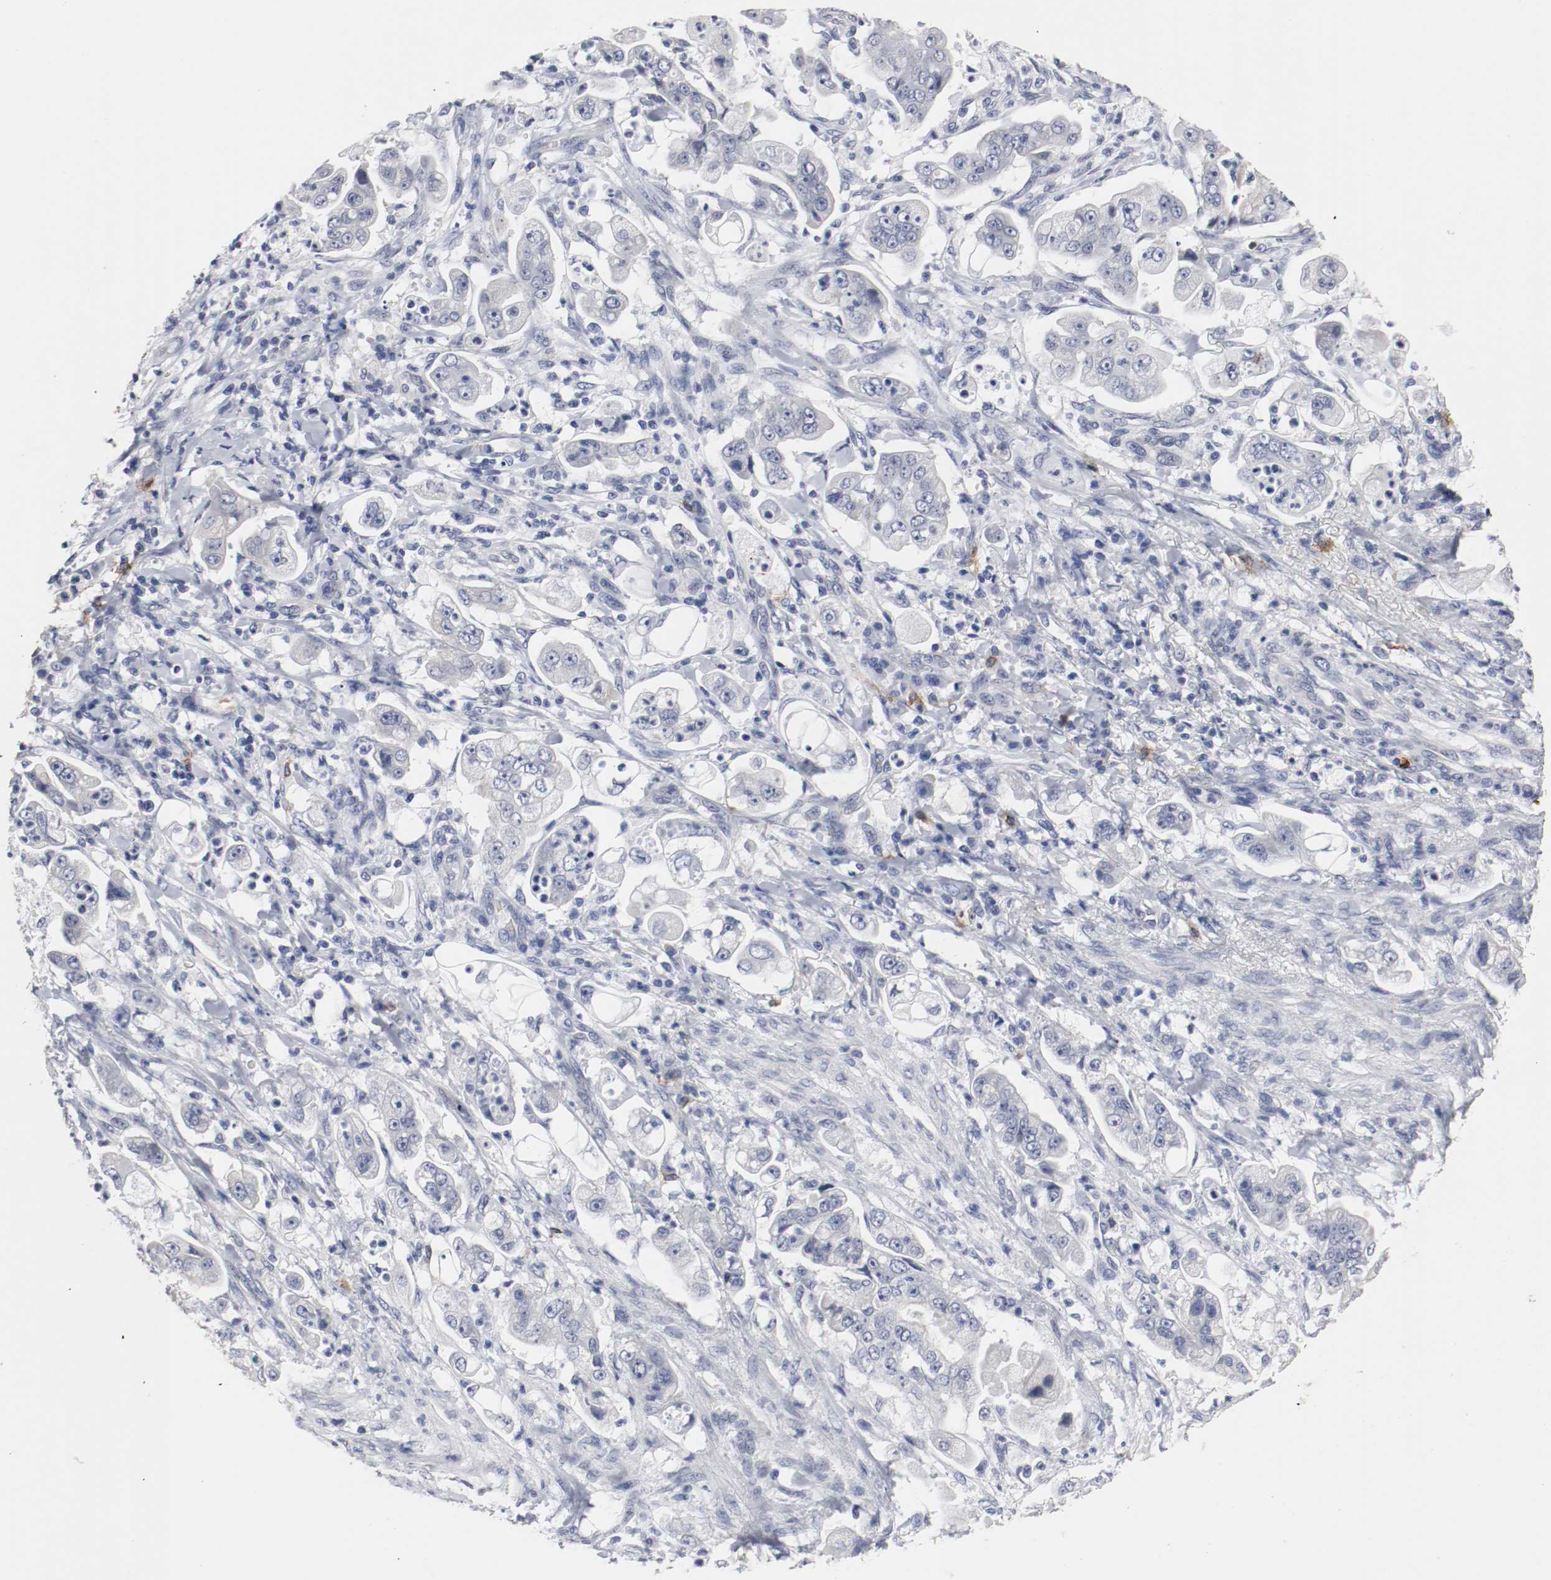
{"staining": {"intensity": "negative", "quantity": "none", "location": "none"}, "tissue": "stomach cancer", "cell_type": "Tumor cells", "image_type": "cancer", "snomed": [{"axis": "morphology", "description": "Adenocarcinoma, NOS"}, {"axis": "topography", "description": "Stomach"}], "caption": "This is an IHC histopathology image of human stomach cancer (adenocarcinoma). There is no positivity in tumor cells.", "gene": "KIT", "patient": {"sex": "male", "age": 62}}